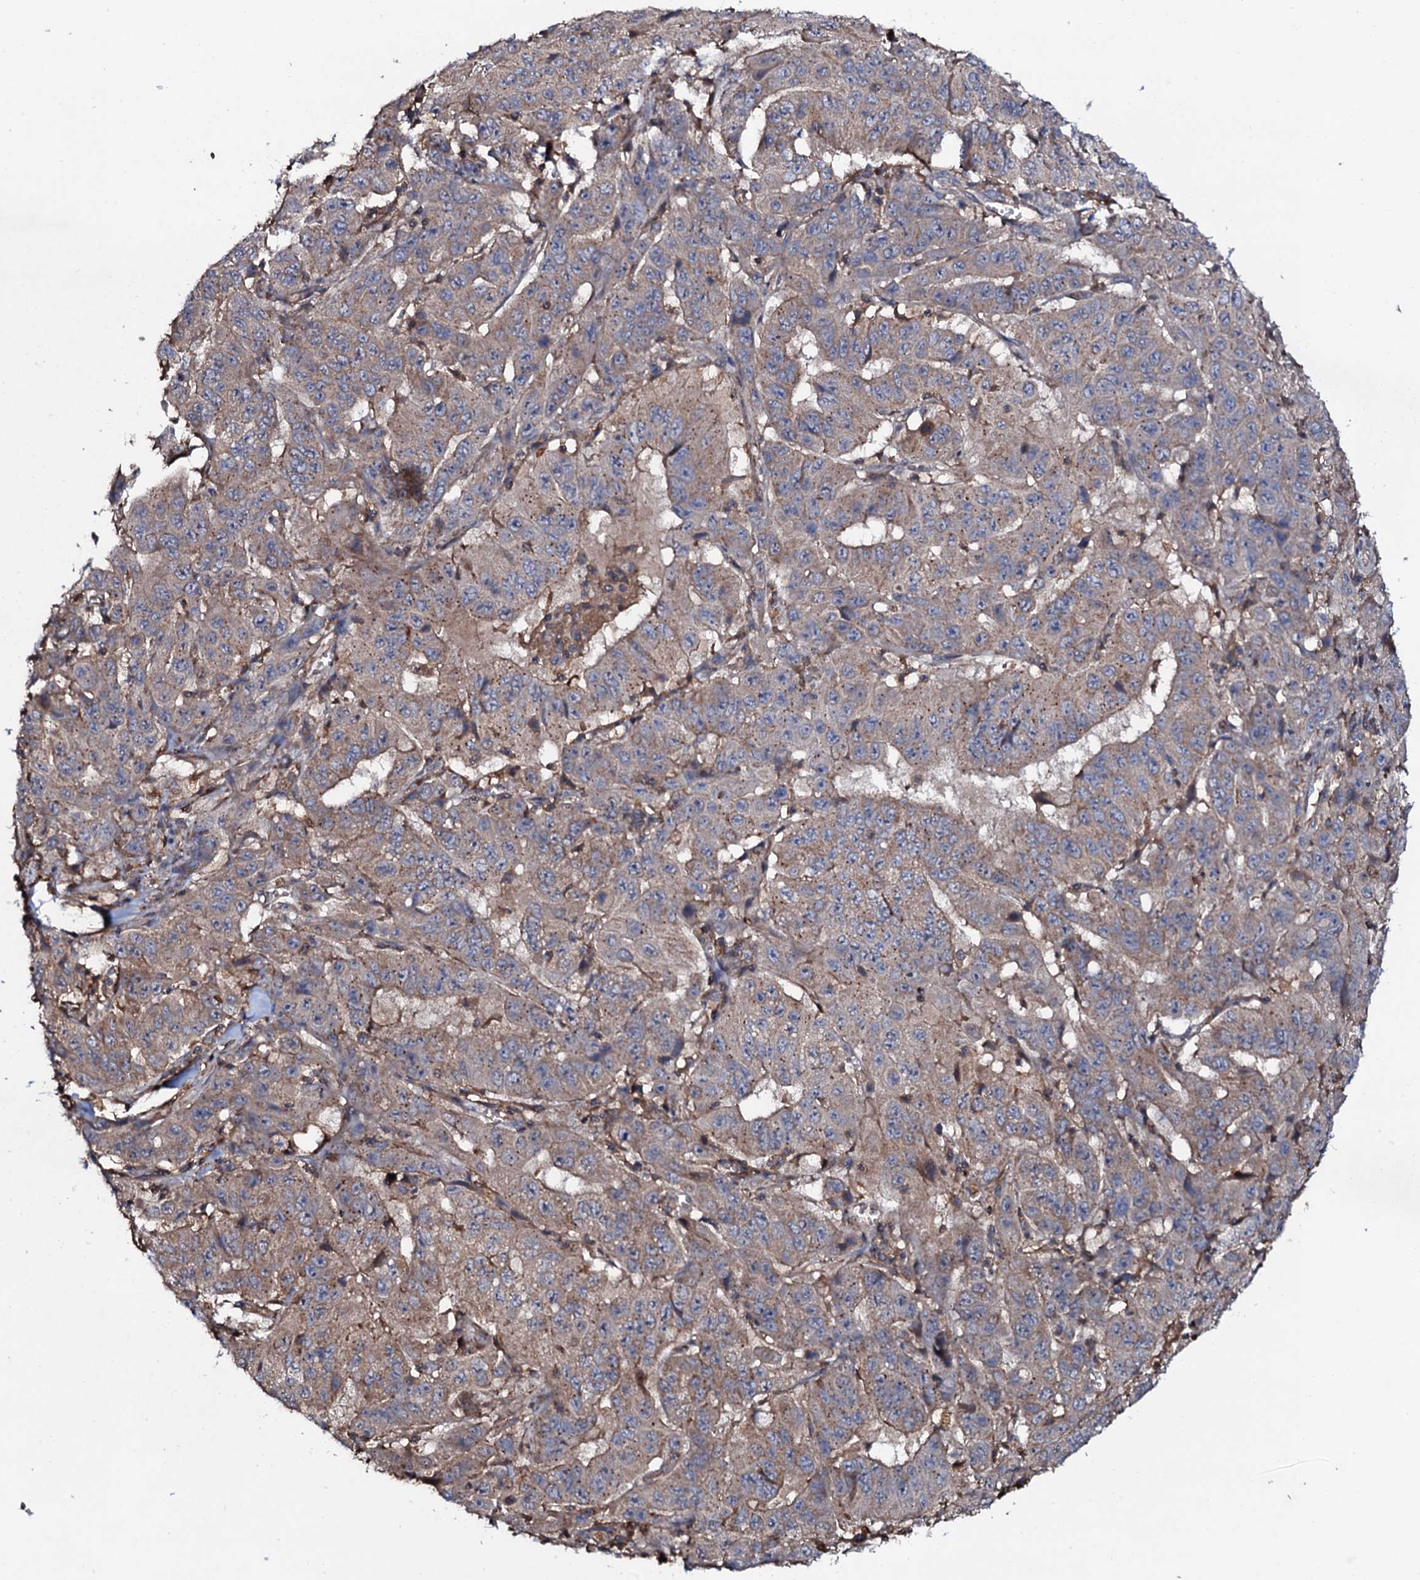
{"staining": {"intensity": "weak", "quantity": "25%-75%", "location": "cytoplasmic/membranous"}, "tissue": "pancreatic cancer", "cell_type": "Tumor cells", "image_type": "cancer", "snomed": [{"axis": "morphology", "description": "Adenocarcinoma, NOS"}, {"axis": "topography", "description": "Pancreas"}], "caption": "DAB immunohistochemical staining of pancreatic adenocarcinoma exhibits weak cytoplasmic/membranous protein positivity in about 25%-75% of tumor cells.", "gene": "COG6", "patient": {"sex": "male", "age": 63}}